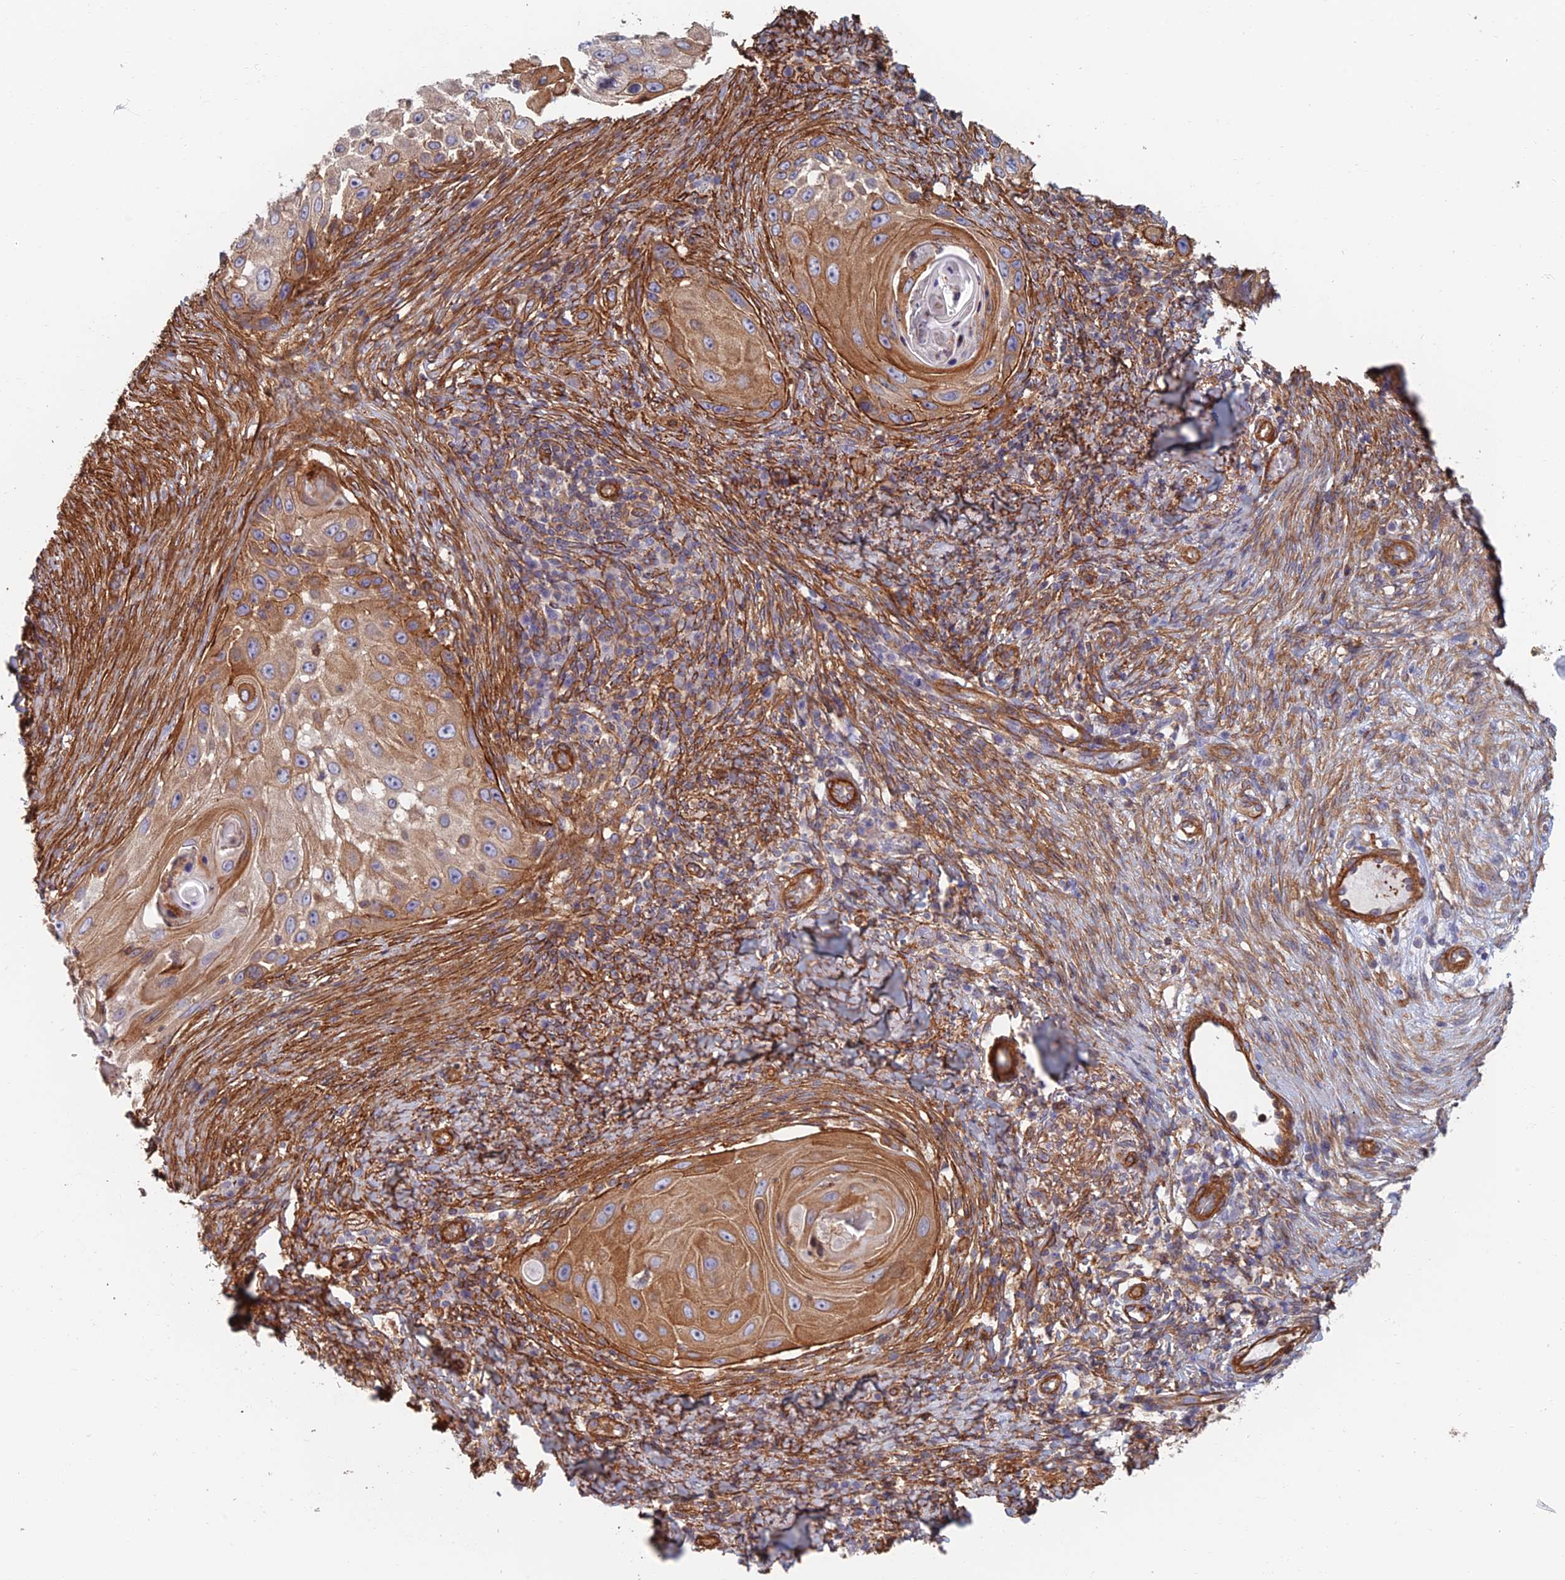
{"staining": {"intensity": "moderate", "quantity": "25%-75%", "location": "cytoplasmic/membranous"}, "tissue": "skin cancer", "cell_type": "Tumor cells", "image_type": "cancer", "snomed": [{"axis": "morphology", "description": "Squamous cell carcinoma, NOS"}, {"axis": "topography", "description": "Skin"}], "caption": "There is medium levels of moderate cytoplasmic/membranous staining in tumor cells of squamous cell carcinoma (skin), as demonstrated by immunohistochemical staining (brown color).", "gene": "PAK4", "patient": {"sex": "female", "age": 44}}